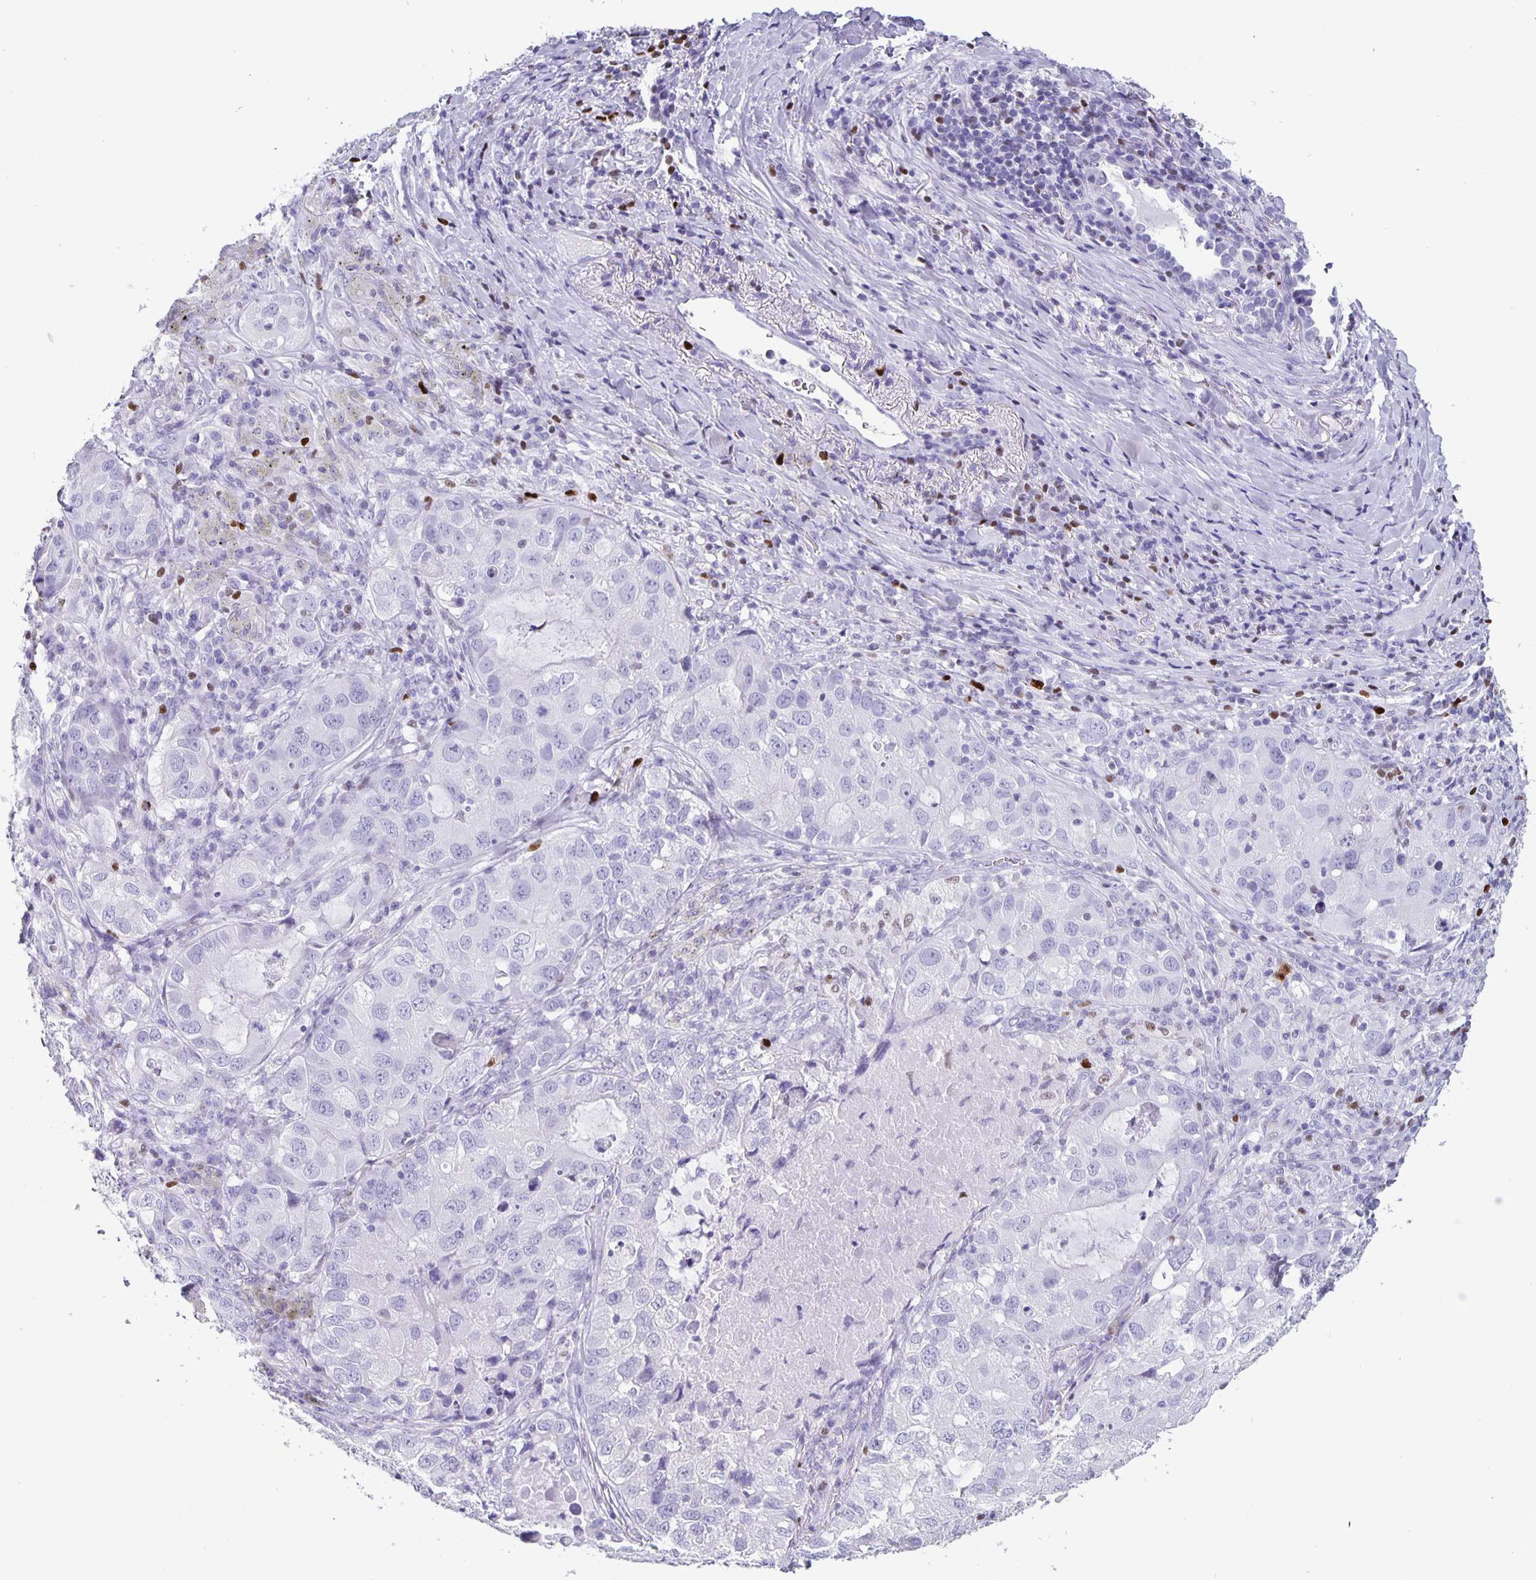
{"staining": {"intensity": "negative", "quantity": "none", "location": "none"}, "tissue": "lung cancer", "cell_type": "Tumor cells", "image_type": "cancer", "snomed": [{"axis": "morphology", "description": "Normal morphology"}, {"axis": "morphology", "description": "Adenocarcinoma, NOS"}, {"axis": "topography", "description": "Lymph node"}, {"axis": "topography", "description": "Lung"}], "caption": "A photomicrograph of lung adenocarcinoma stained for a protein reveals no brown staining in tumor cells. (Brightfield microscopy of DAB immunohistochemistry (IHC) at high magnification).", "gene": "SATB2", "patient": {"sex": "female", "age": 51}}